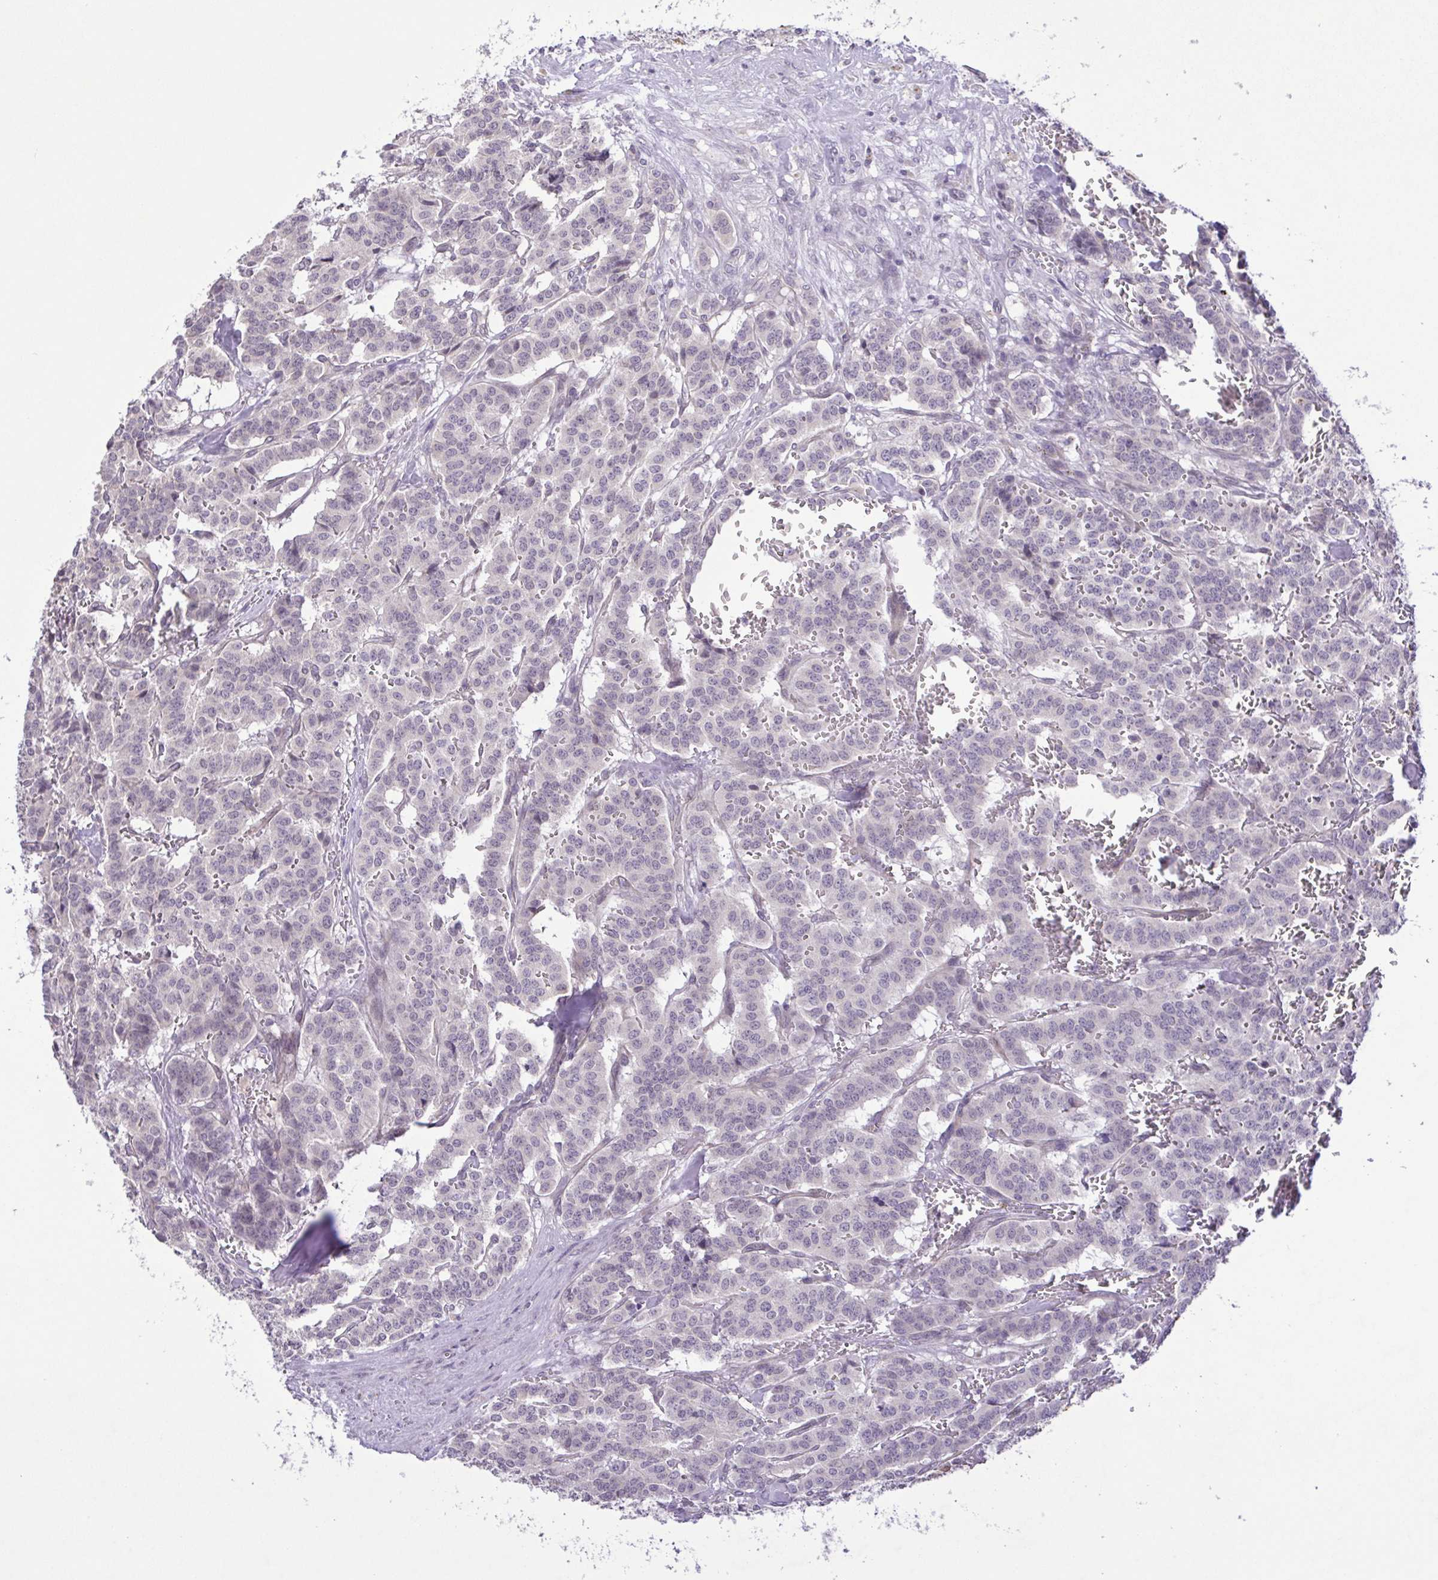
{"staining": {"intensity": "negative", "quantity": "none", "location": "none"}, "tissue": "carcinoid", "cell_type": "Tumor cells", "image_type": "cancer", "snomed": [{"axis": "morphology", "description": "Normal tissue, NOS"}, {"axis": "morphology", "description": "Carcinoid, malignant, NOS"}, {"axis": "topography", "description": "Lung"}], "caption": "Immunohistochemistry (IHC) photomicrograph of human carcinoid stained for a protein (brown), which exhibits no positivity in tumor cells.", "gene": "IL1RN", "patient": {"sex": "female", "age": 46}}